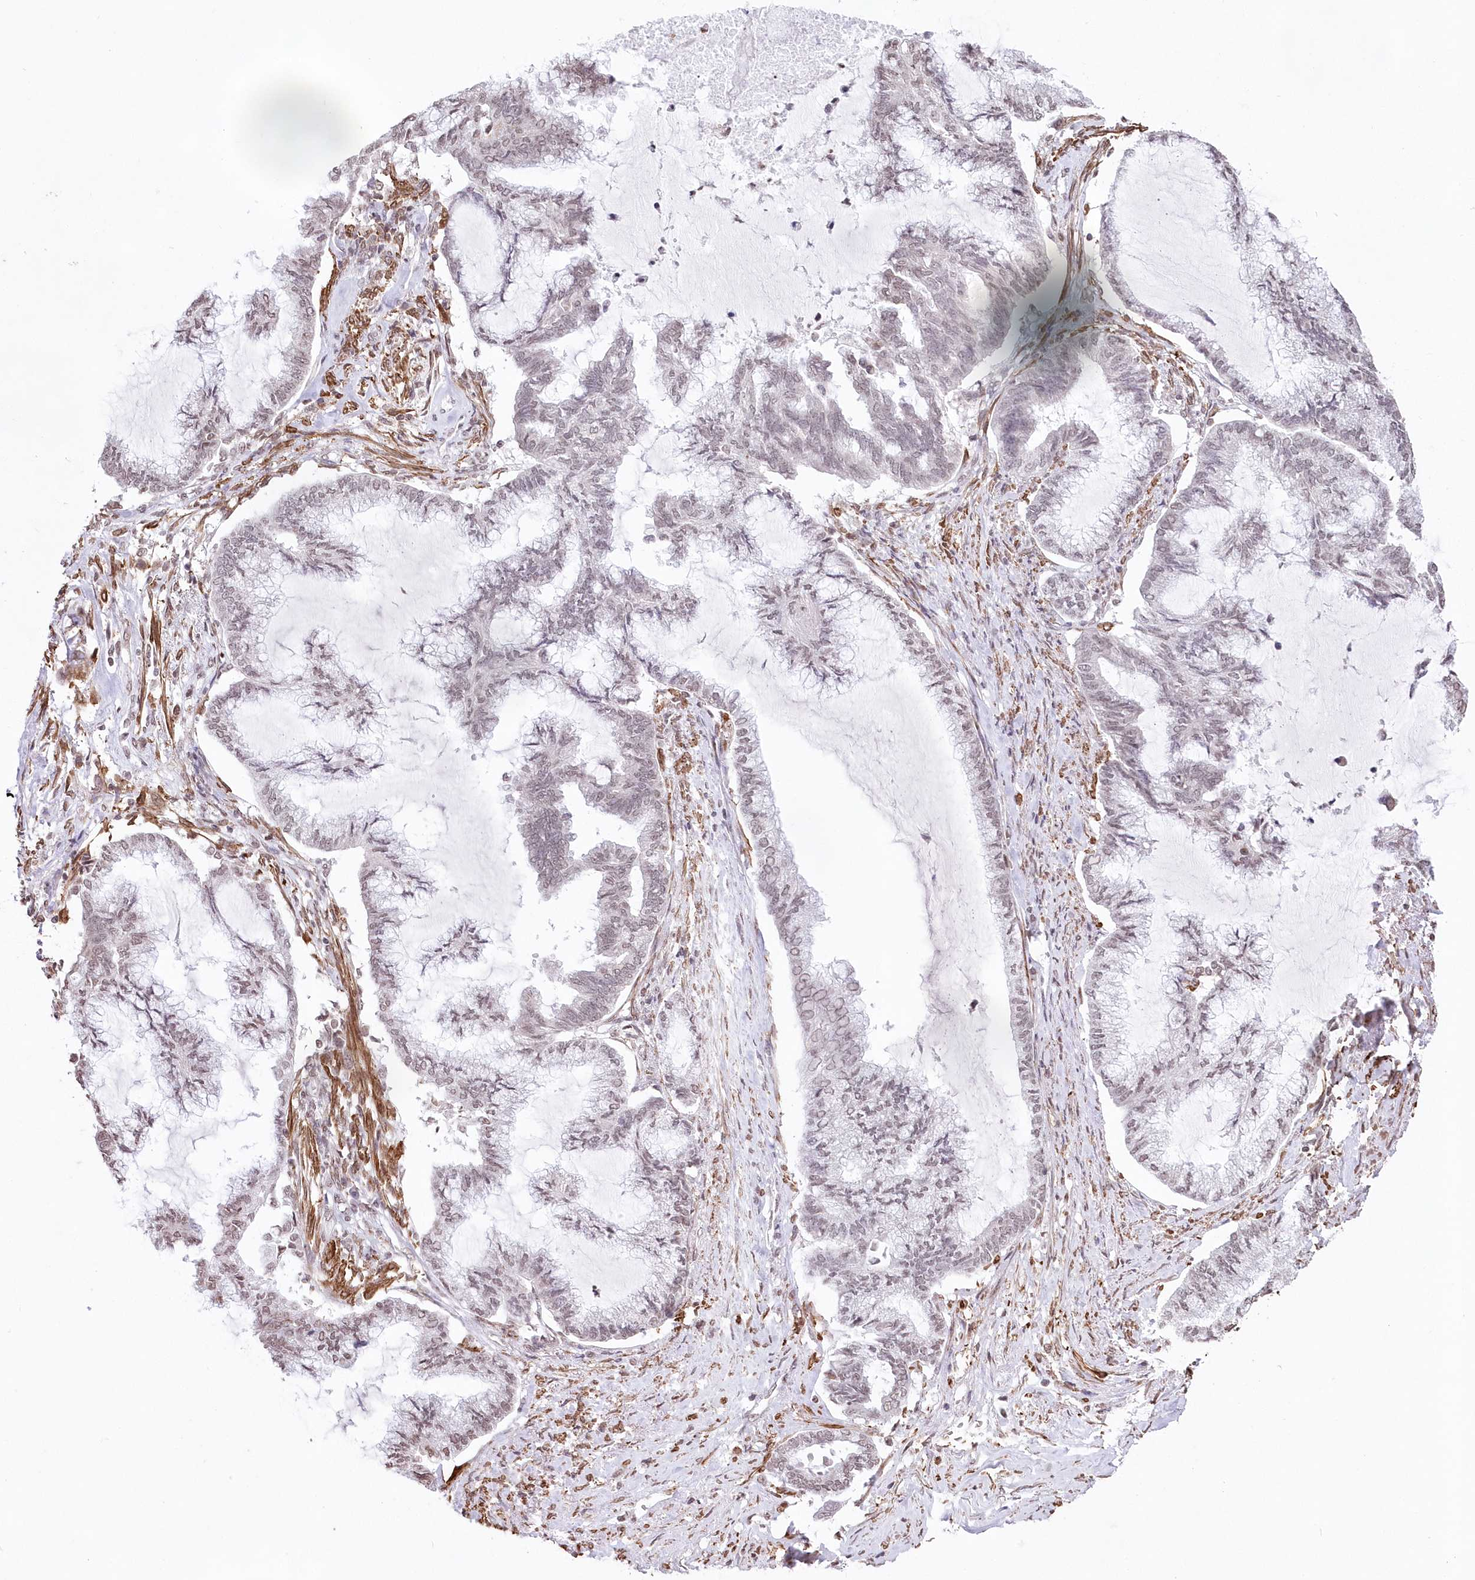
{"staining": {"intensity": "weak", "quantity": "<25%", "location": "nuclear"}, "tissue": "endometrial cancer", "cell_type": "Tumor cells", "image_type": "cancer", "snomed": [{"axis": "morphology", "description": "Adenocarcinoma, NOS"}, {"axis": "topography", "description": "Endometrium"}], "caption": "Tumor cells are negative for protein expression in human endometrial cancer (adenocarcinoma).", "gene": "RBM27", "patient": {"sex": "female", "age": 86}}